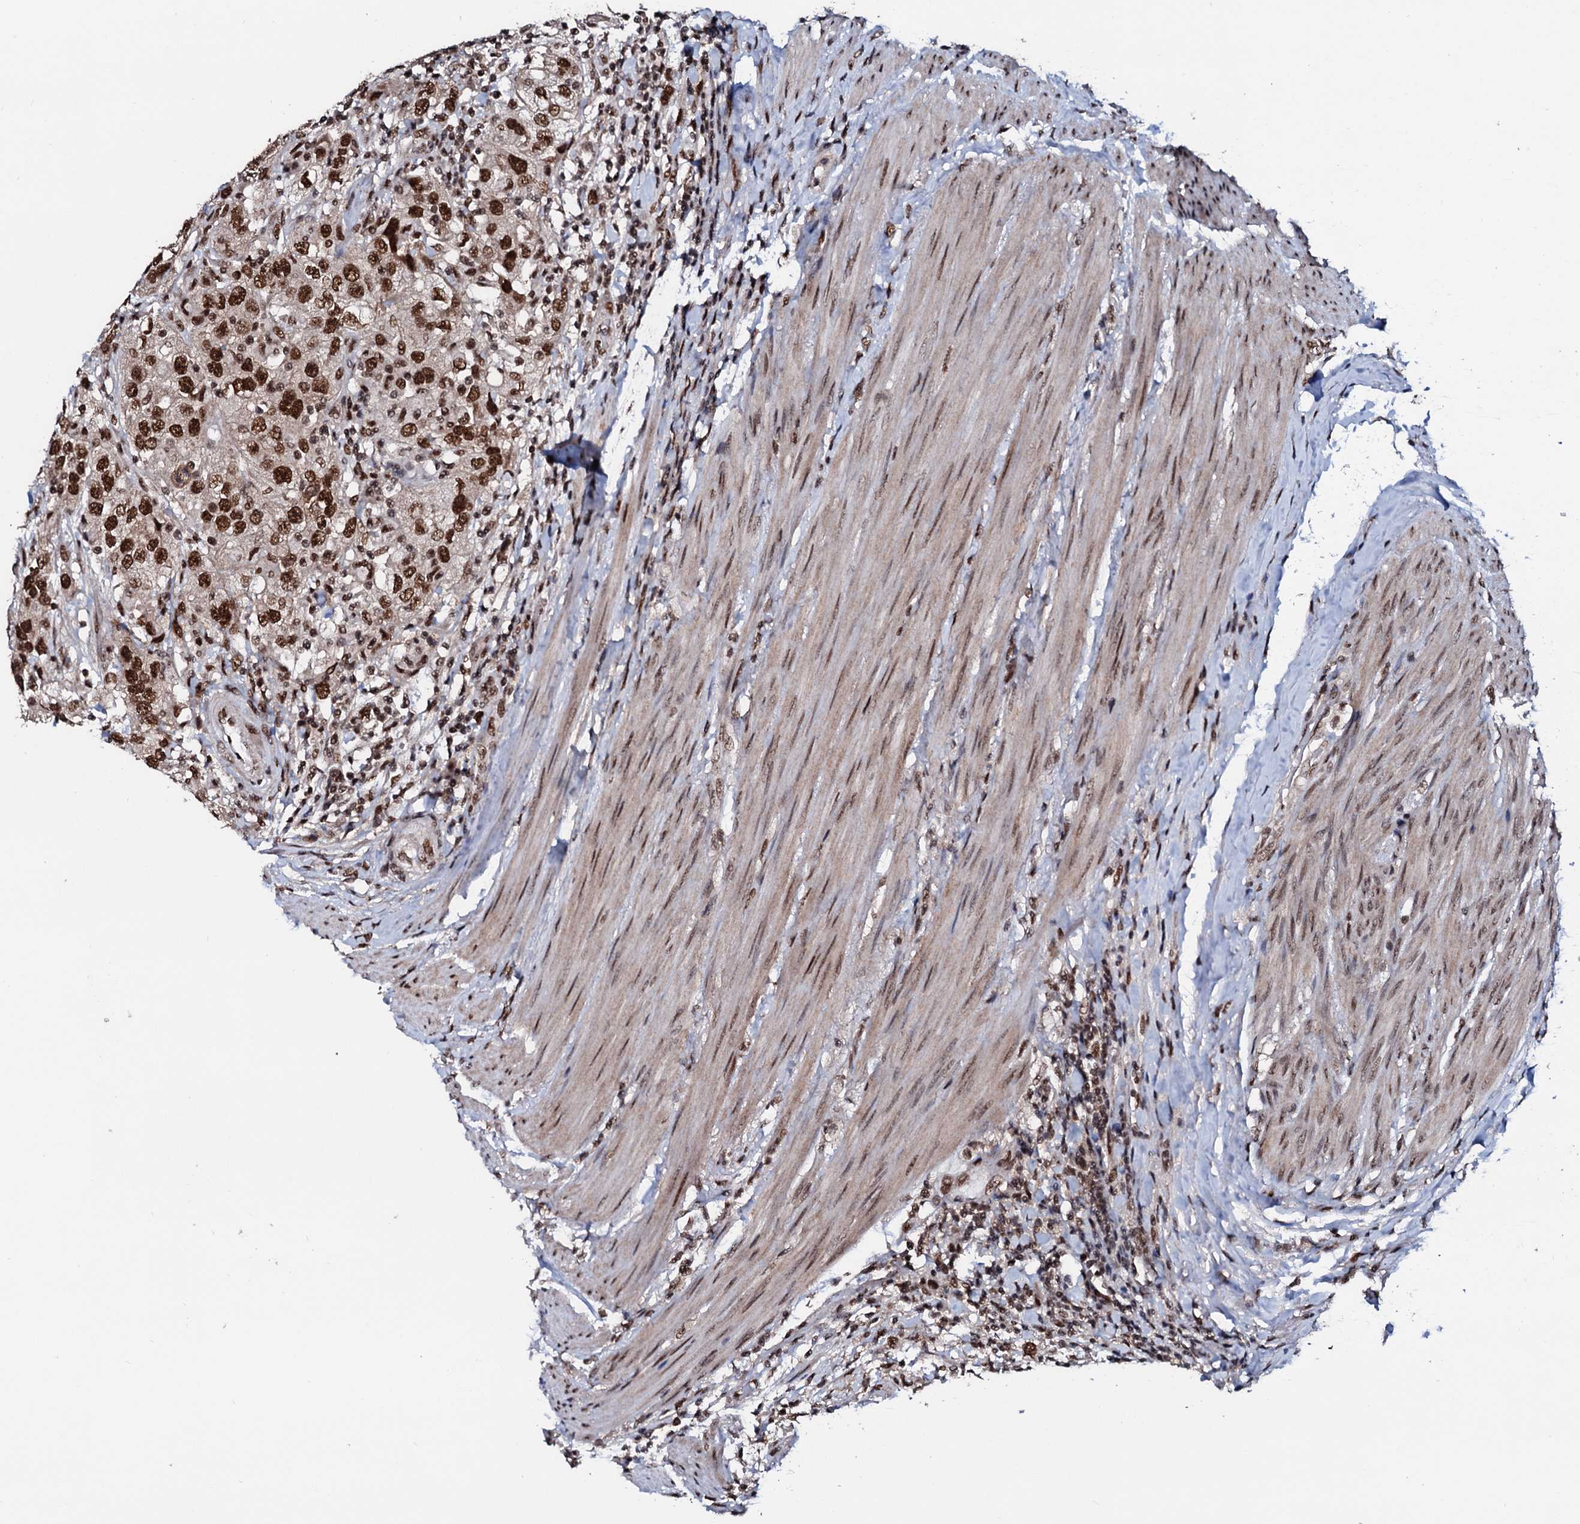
{"staining": {"intensity": "strong", "quantity": ">75%", "location": "nuclear"}, "tissue": "urothelial cancer", "cell_type": "Tumor cells", "image_type": "cancer", "snomed": [{"axis": "morphology", "description": "Urothelial carcinoma, High grade"}, {"axis": "topography", "description": "Urinary bladder"}], "caption": "This is an image of immunohistochemistry (IHC) staining of urothelial cancer, which shows strong expression in the nuclear of tumor cells.", "gene": "PRPF18", "patient": {"sex": "female", "age": 80}}